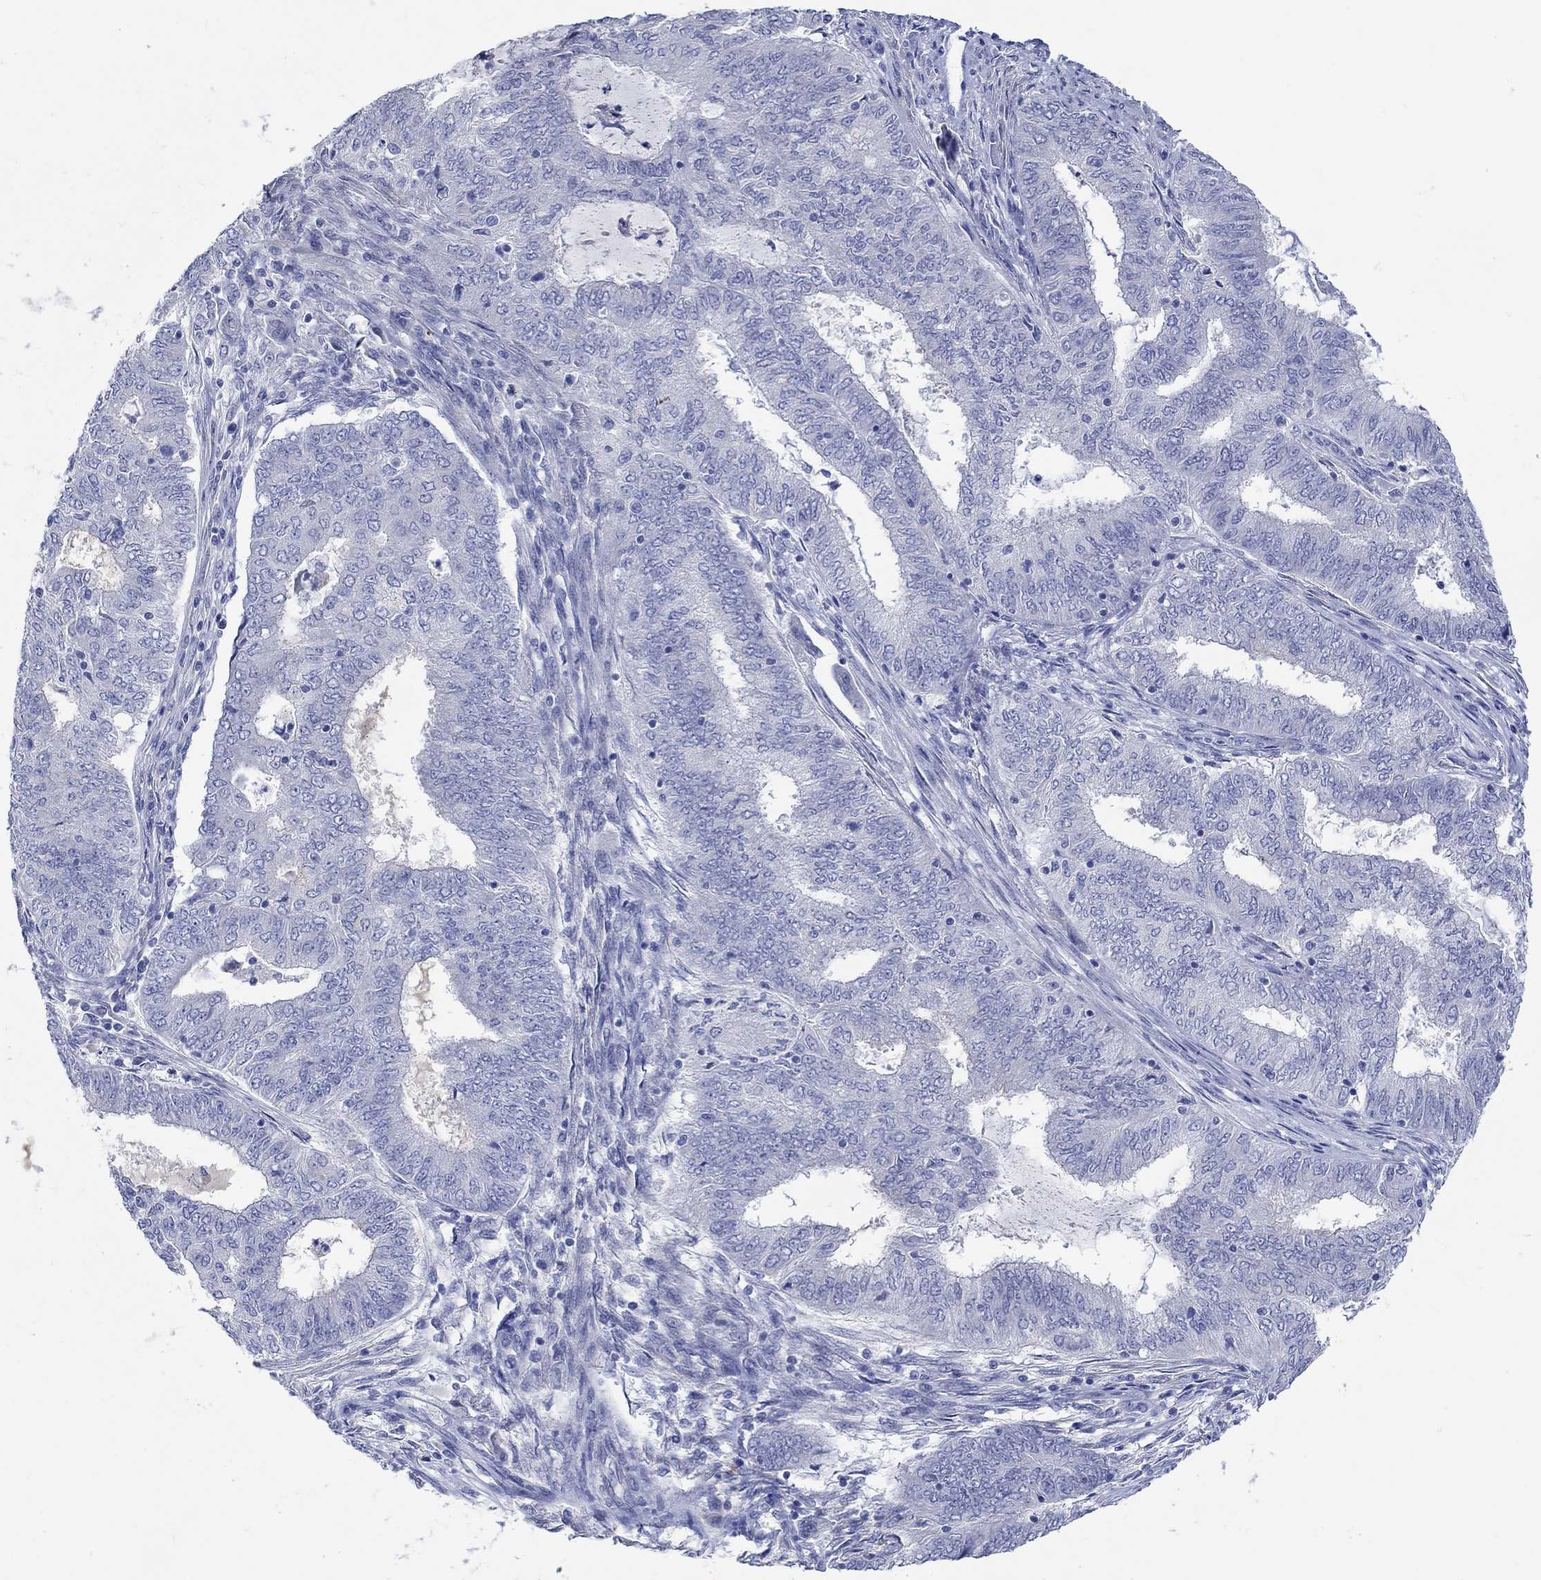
{"staining": {"intensity": "negative", "quantity": "none", "location": "none"}, "tissue": "endometrial cancer", "cell_type": "Tumor cells", "image_type": "cancer", "snomed": [{"axis": "morphology", "description": "Adenocarcinoma, NOS"}, {"axis": "topography", "description": "Endometrium"}], "caption": "This micrograph is of endometrial cancer (adenocarcinoma) stained with immunohistochemistry (IHC) to label a protein in brown with the nuclei are counter-stained blue. There is no positivity in tumor cells. The staining was performed using DAB (3,3'-diaminobenzidine) to visualize the protein expression in brown, while the nuclei were stained in blue with hematoxylin (Magnification: 20x).", "gene": "KRT222", "patient": {"sex": "female", "age": 62}}